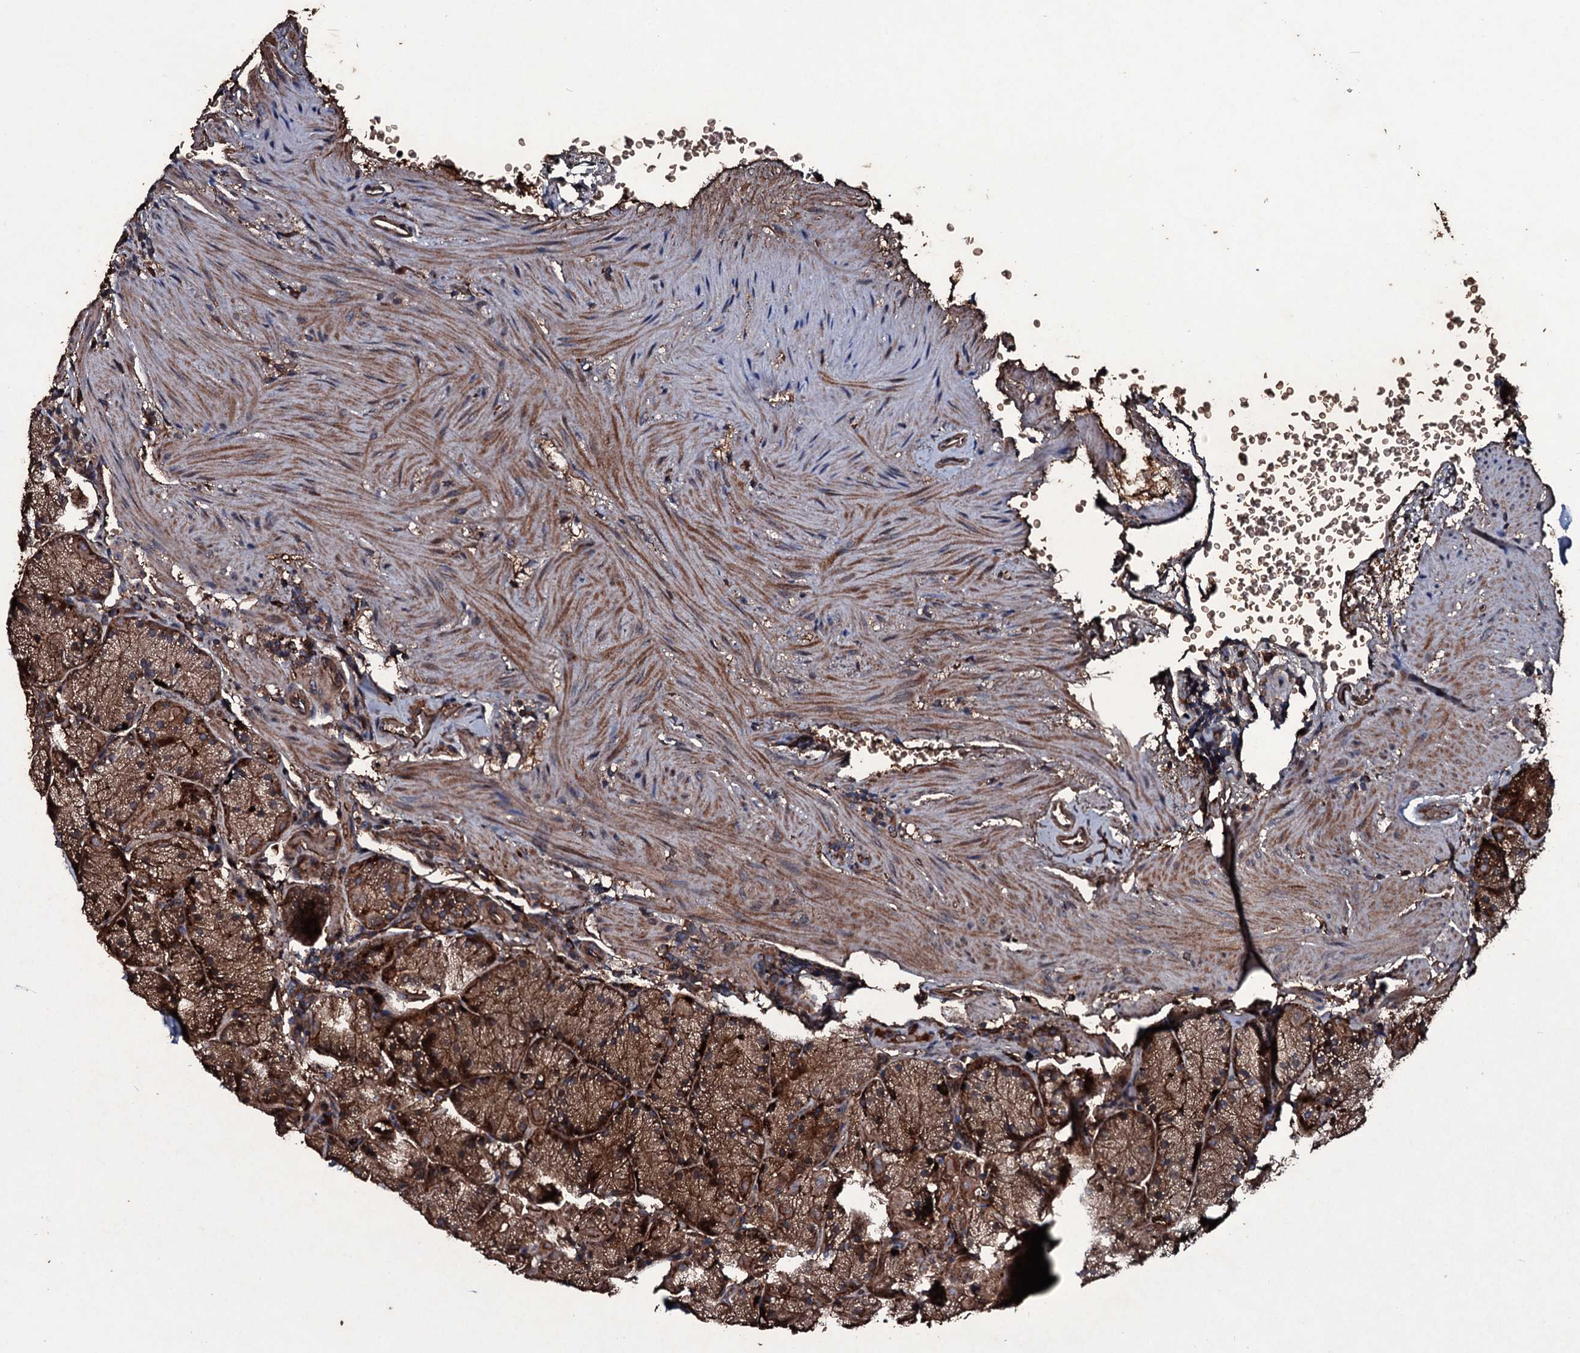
{"staining": {"intensity": "strong", "quantity": ">75%", "location": "cytoplasmic/membranous"}, "tissue": "stomach", "cell_type": "Glandular cells", "image_type": "normal", "snomed": [{"axis": "morphology", "description": "Normal tissue, NOS"}, {"axis": "topography", "description": "Stomach, upper"}, {"axis": "topography", "description": "Stomach, lower"}], "caption": "This micrograph displays immunohistochemistry (IHC) staining of normal stomach, with high strong cytoplasmic/membranous staining in approximately >75% of glandular cells.", "gene": "ZSWIM8", "patient": {"sex": "male", "age": 80}}